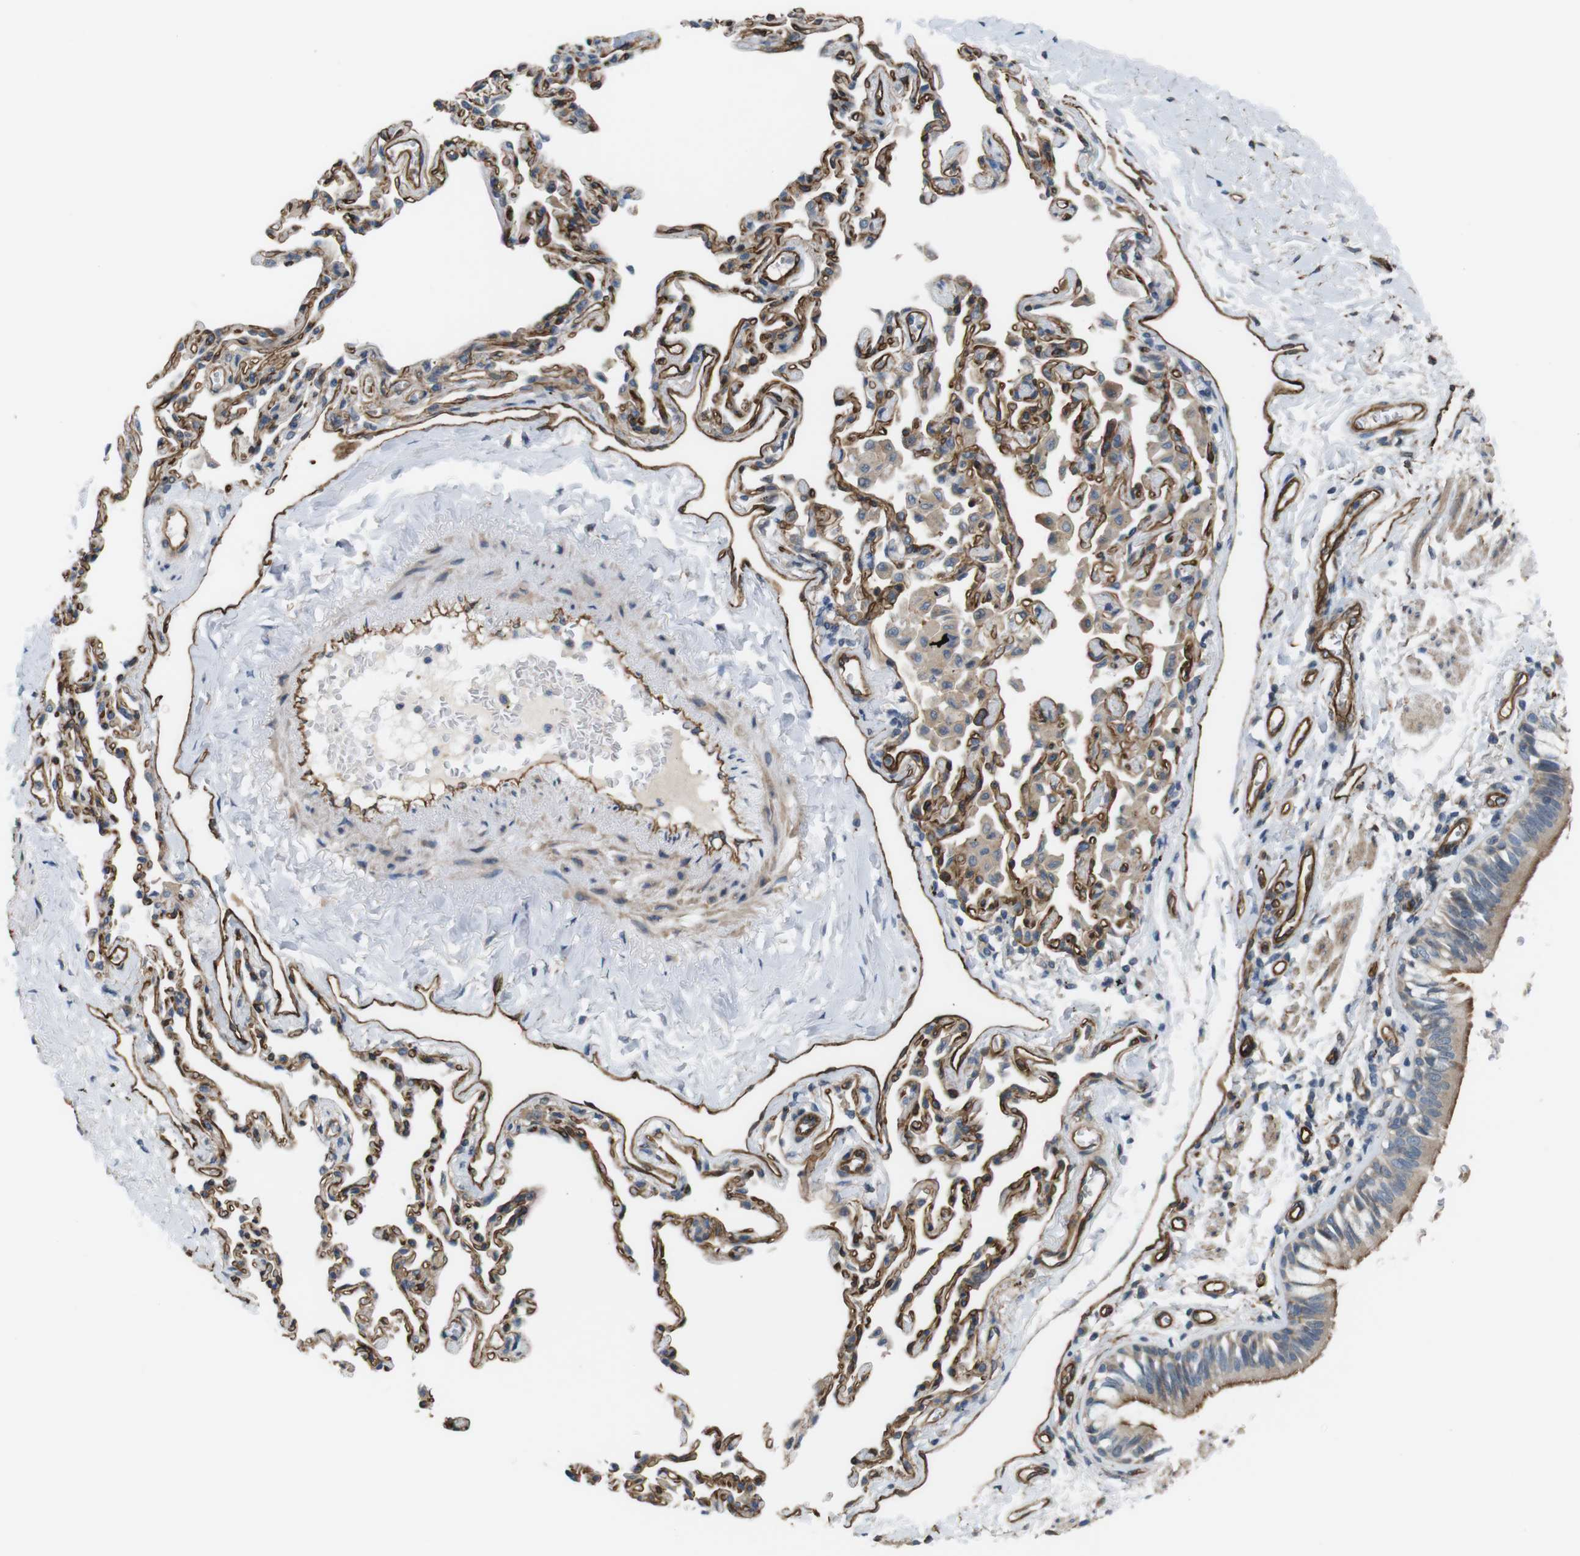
{"staining": {"intensity": "moderate", "quantity": ">75%", "location": "cytoplasmic/membranous"}, "tissue": "bronchus", "cell_type": "Respiratory epithelial cells", "image_type": "normal", "snomed": [{"axis": "morphology", "description": "Normal tissue, NOS"}, {"axis": "topography", "description": "Bronchus"}, {"axis": "topography", "description": "Lung"}], "caption": "Protein expression analysis of benign human bronchus reveals moderate cytoplasmic/membranous expression in about >75% of respiratory epithelial cells.", "gene": "BVES", "patient": {"sex": "male", "age": 64}}